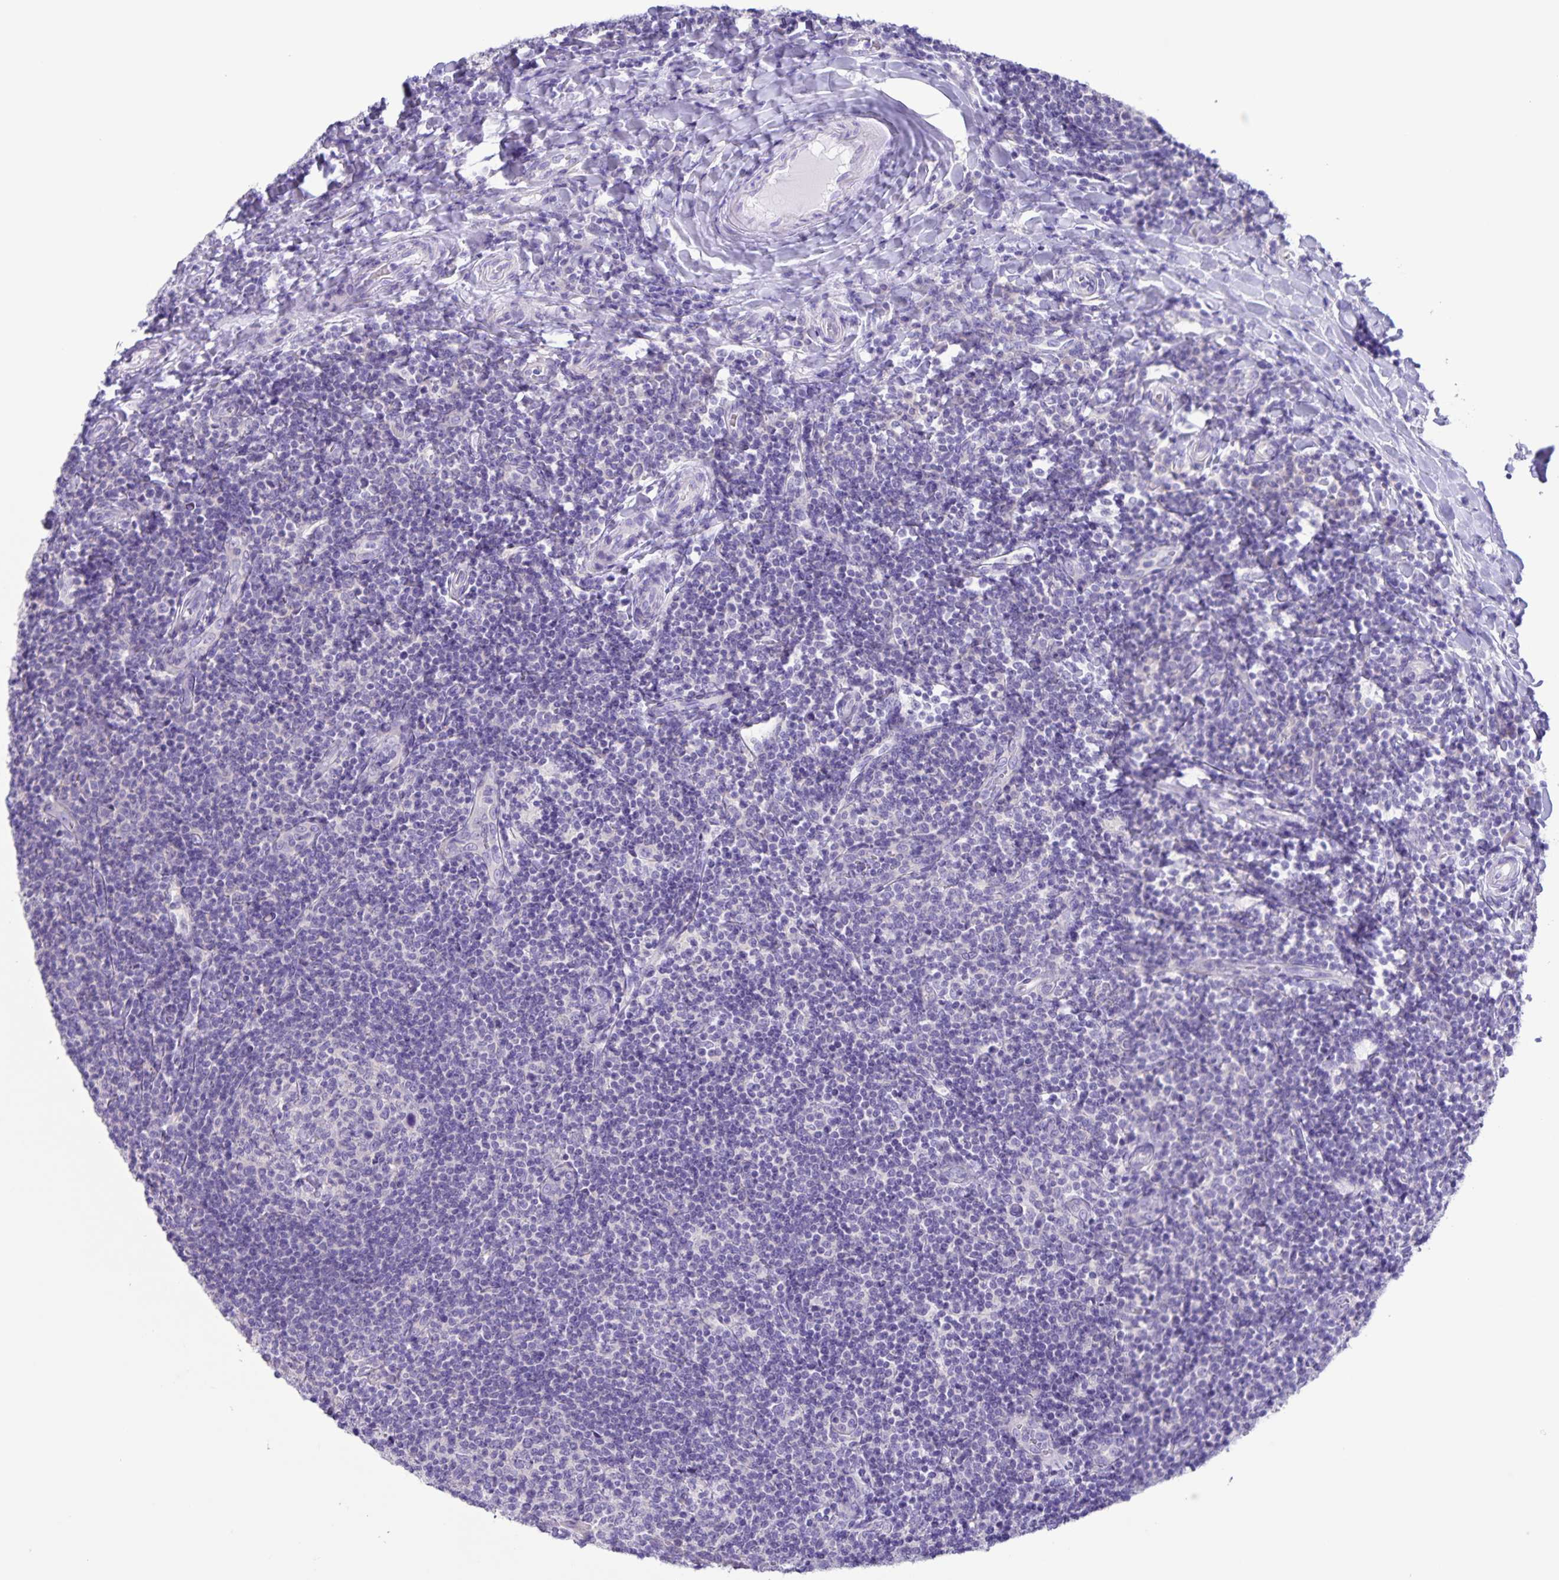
{"staining": {"intensity": "negative", "quantity": "none", "location": "none"}, "tissue": "tonsil", "cell_type": "Germinal center cells", "image_type": "normal", "snomed": [{"axis": "morphology", "description": "Normal tissue, NOS"}, {"axis": "topography", "description": "Tonsil"}], "caption": "Germinal center cells are negative for protein expression in normal human tonsil. (IHC, brightfield microscopy, high magnification).", "gene": "CAPSL", "patient": {"sex": "female", "age": 10}}